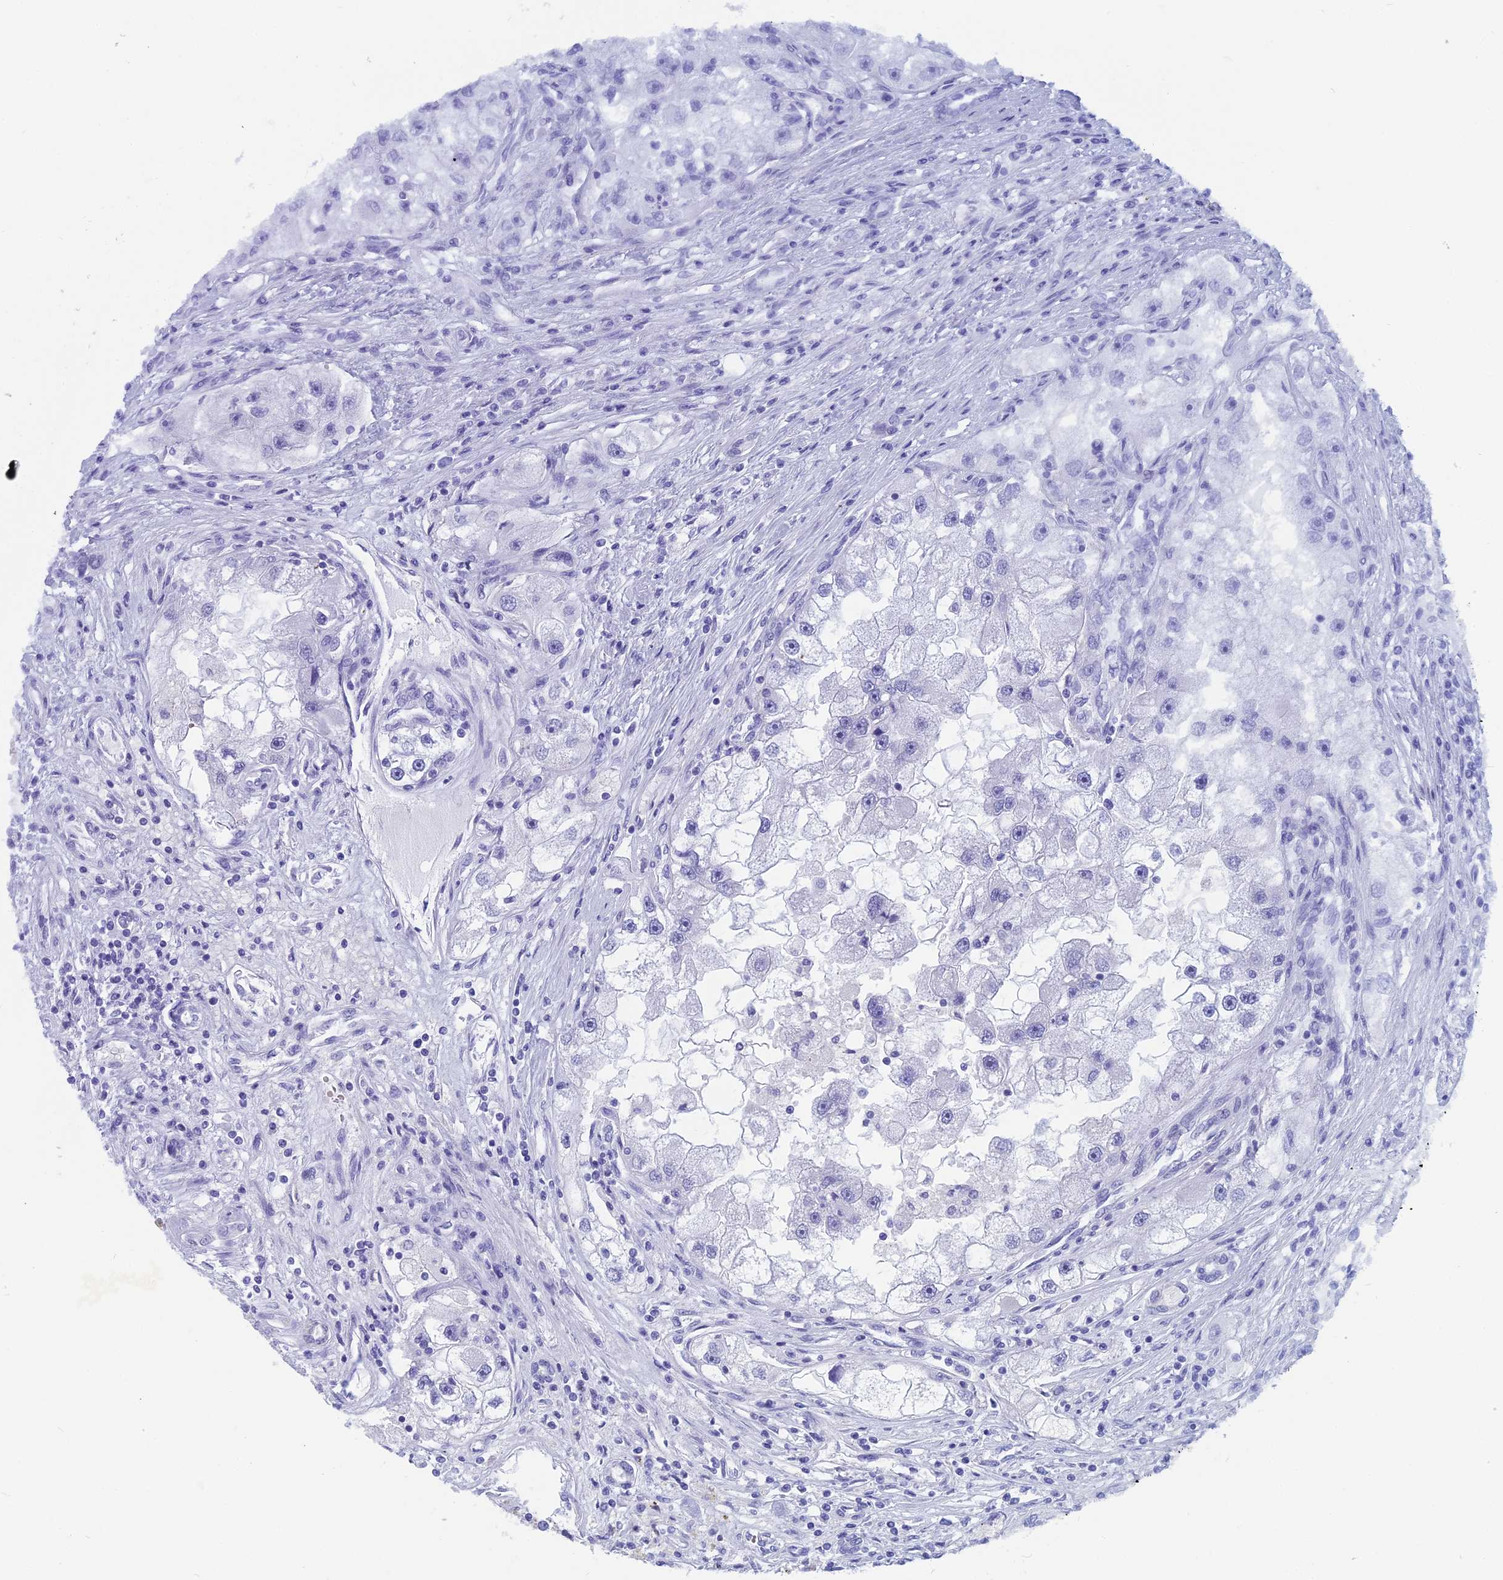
{"staining": {"intensity": "negative", "quantity": "none", "location": "none"}, "tissue": "renal cancer", "cell_type": "Tumor cells", "image_type": "cancer", "snomed": [{"axis": "morphology", "description": "Adenocarcinoma, NOS"}, {"axis": "topography", "description": "Kidney"}], "caption": "Immunohistochemical staining of human adenocarcinoma (renal) demonstrates no significant positivity in tumor cells.", "gene": "CAPS", "patient": {"sex": "male", "age": 63}}